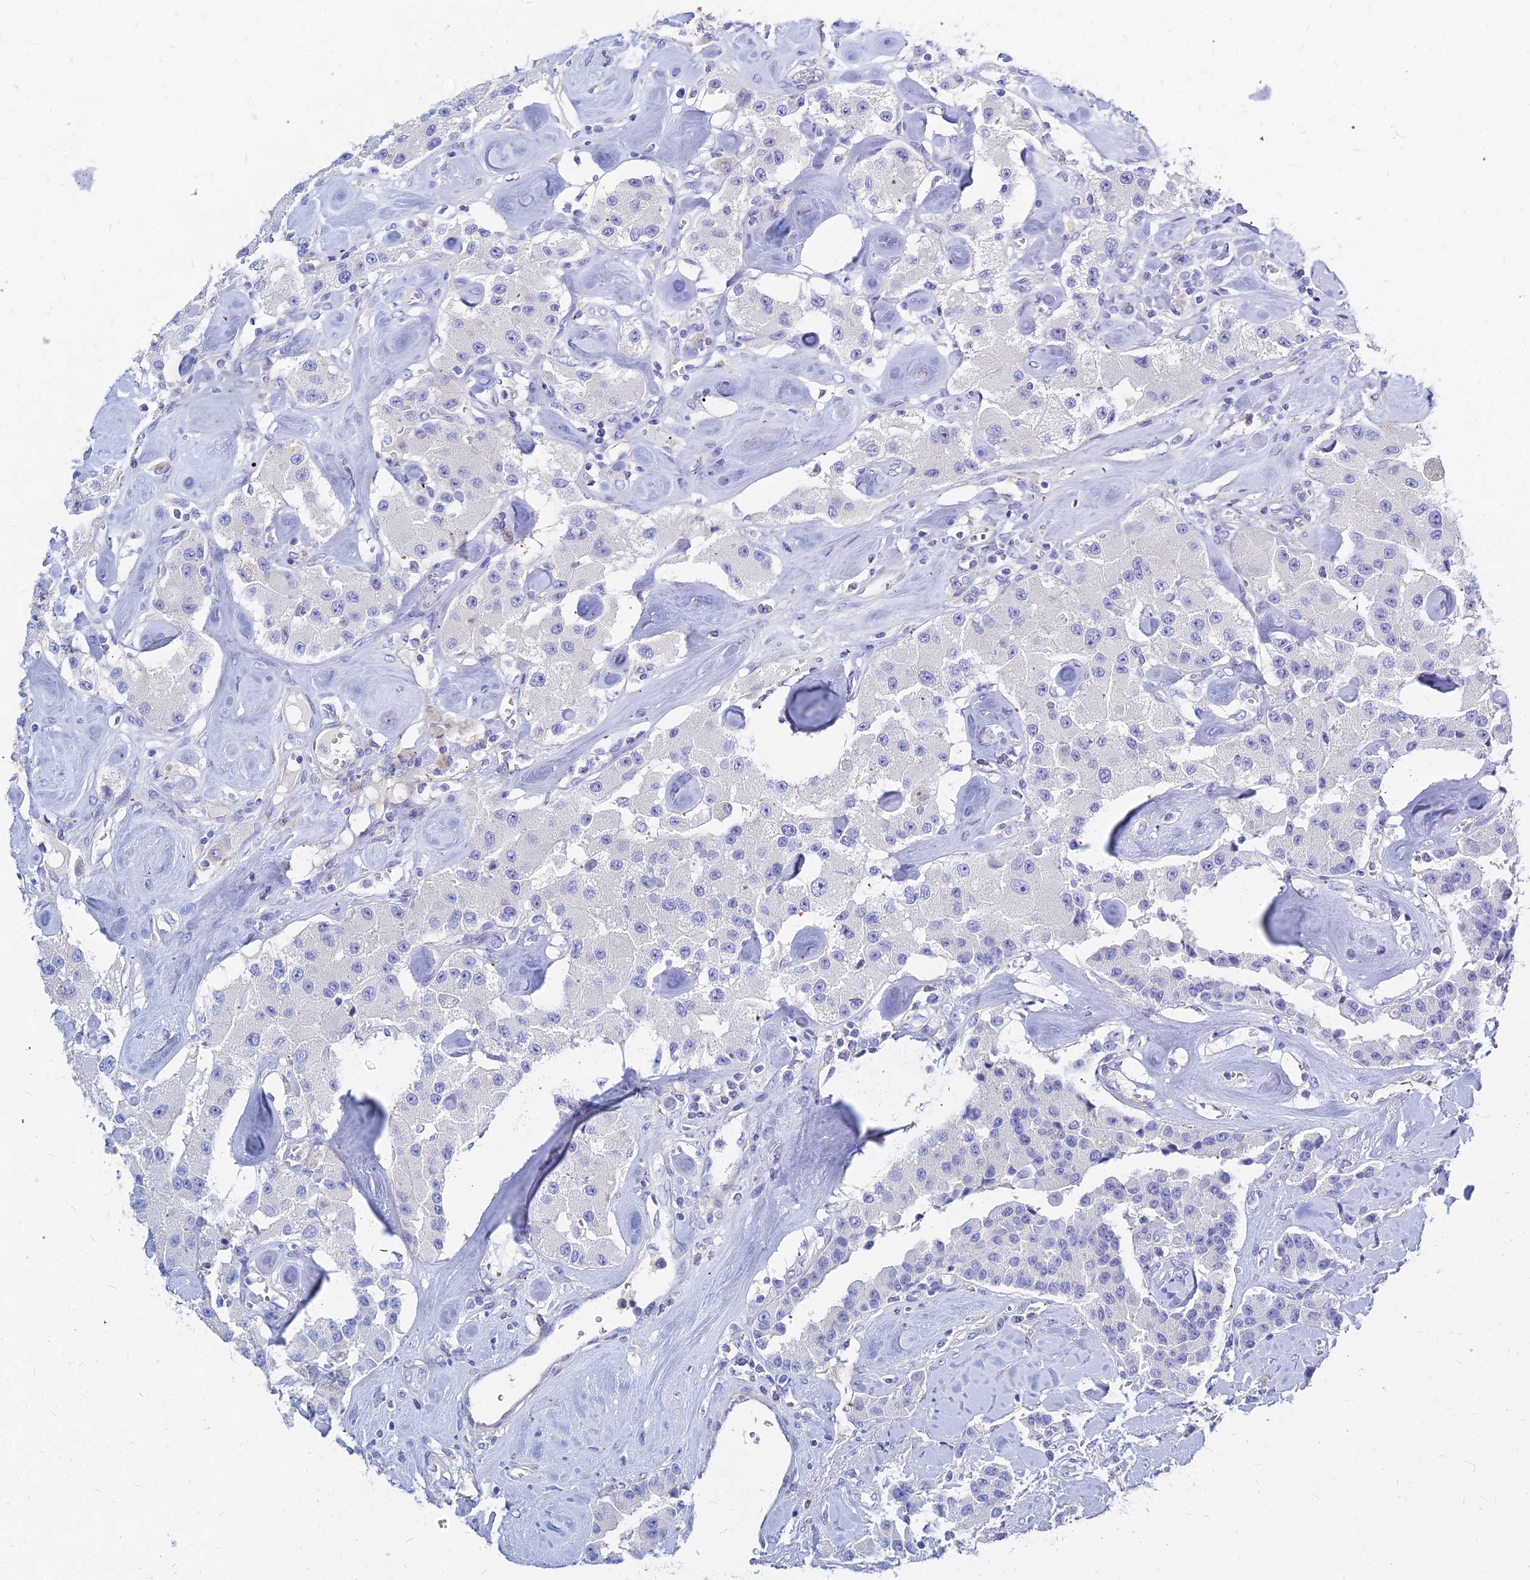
{"staining": {"intensity": "negative", "quantity": "none", "location": "none"}, "tissue": "carcinoid", "cell_type": "Tumor cells", "image_type": "cancer", "snomed": [{"axis": "morphology", "description": "Carcinoid, malignant, NOS"}, {"axis": "topography", "description": "Pancreas"}], "caption": "Tumor cells are negative for brown protein staining in carcinoid (malignant).", "gene": "ZNF552", "patient": {"sex": "male", "age": 41}}